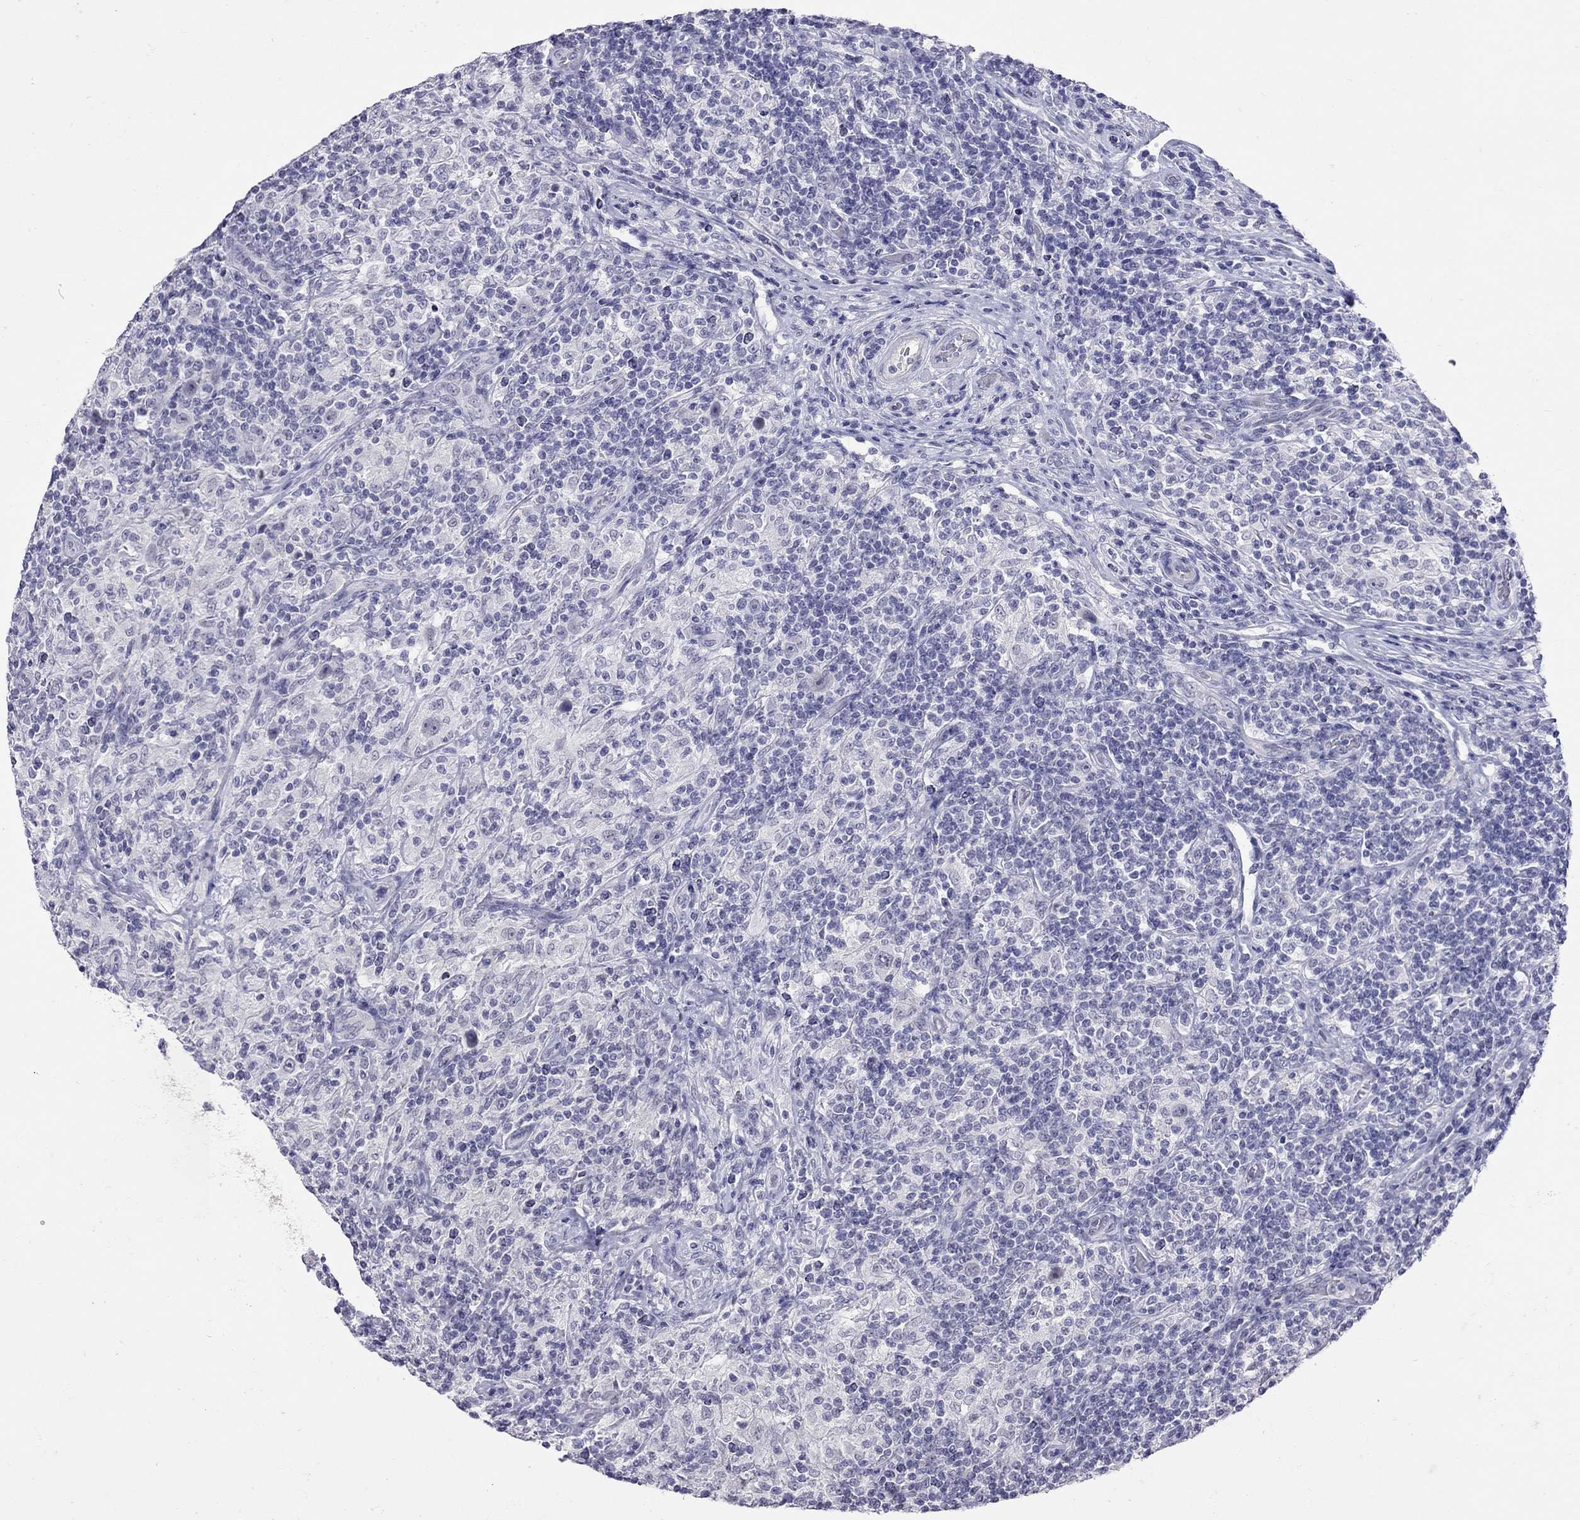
{"staining": {"intensity": "negative", "quantity": "none", "location": "none"}, "tissue": "lymphoma", "cell_type": "Tumor cells", "image_type": "cancer", "snomed": [{"axis": "morphology", "description": "Hodgkin's disease, NOS"}, {"axis": "topography", "description": "Lymph node"}], "caption": "Tumor cells are negative for protein expression in human lymphoma. (DAB (3,3'-diaminobenzidine) immunohistochemistry visualized using brightfield microscopy, high magnification).", "gene": "JHY", "patient": {"sex": "male", "age": 70}}